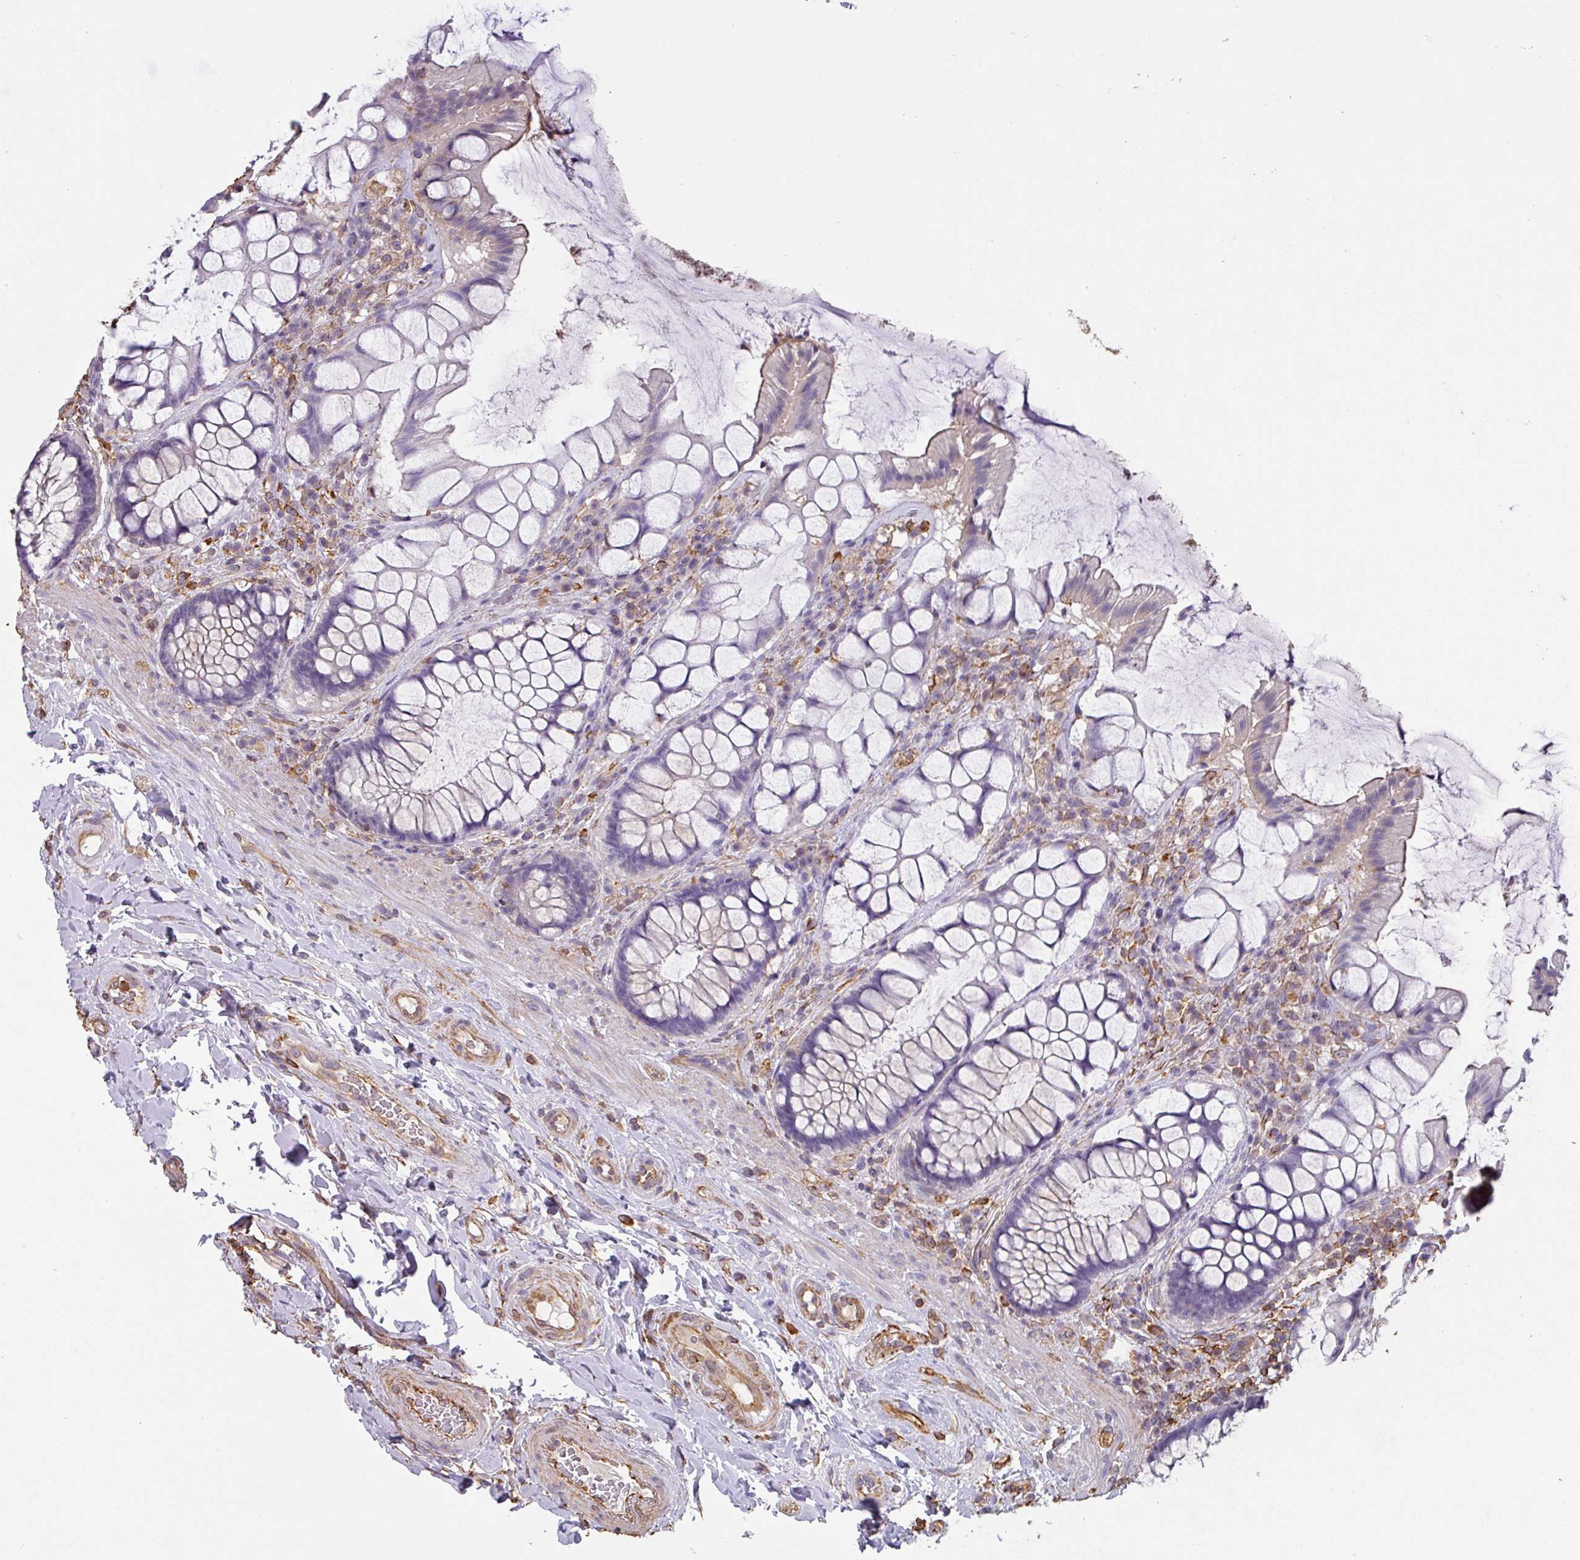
{"staining": {"intensity": "negative", "quantity": "none", "location": "none"}, "tissue": "rectum", "cell_type": "Glandular cells", "image_type": "normal", "snomed": [{"axis": "morphology", "description": "Normal tissue, NOS"}, {"axis": "topography", "description": "Rectum"}], "caption": "The IHC micrograph has no significant positivity in glandular cells of rectum. (DAB IHC, high magnification).", "gene": "ZNF280C", "patient": {"sex": "female", "age": 58}}